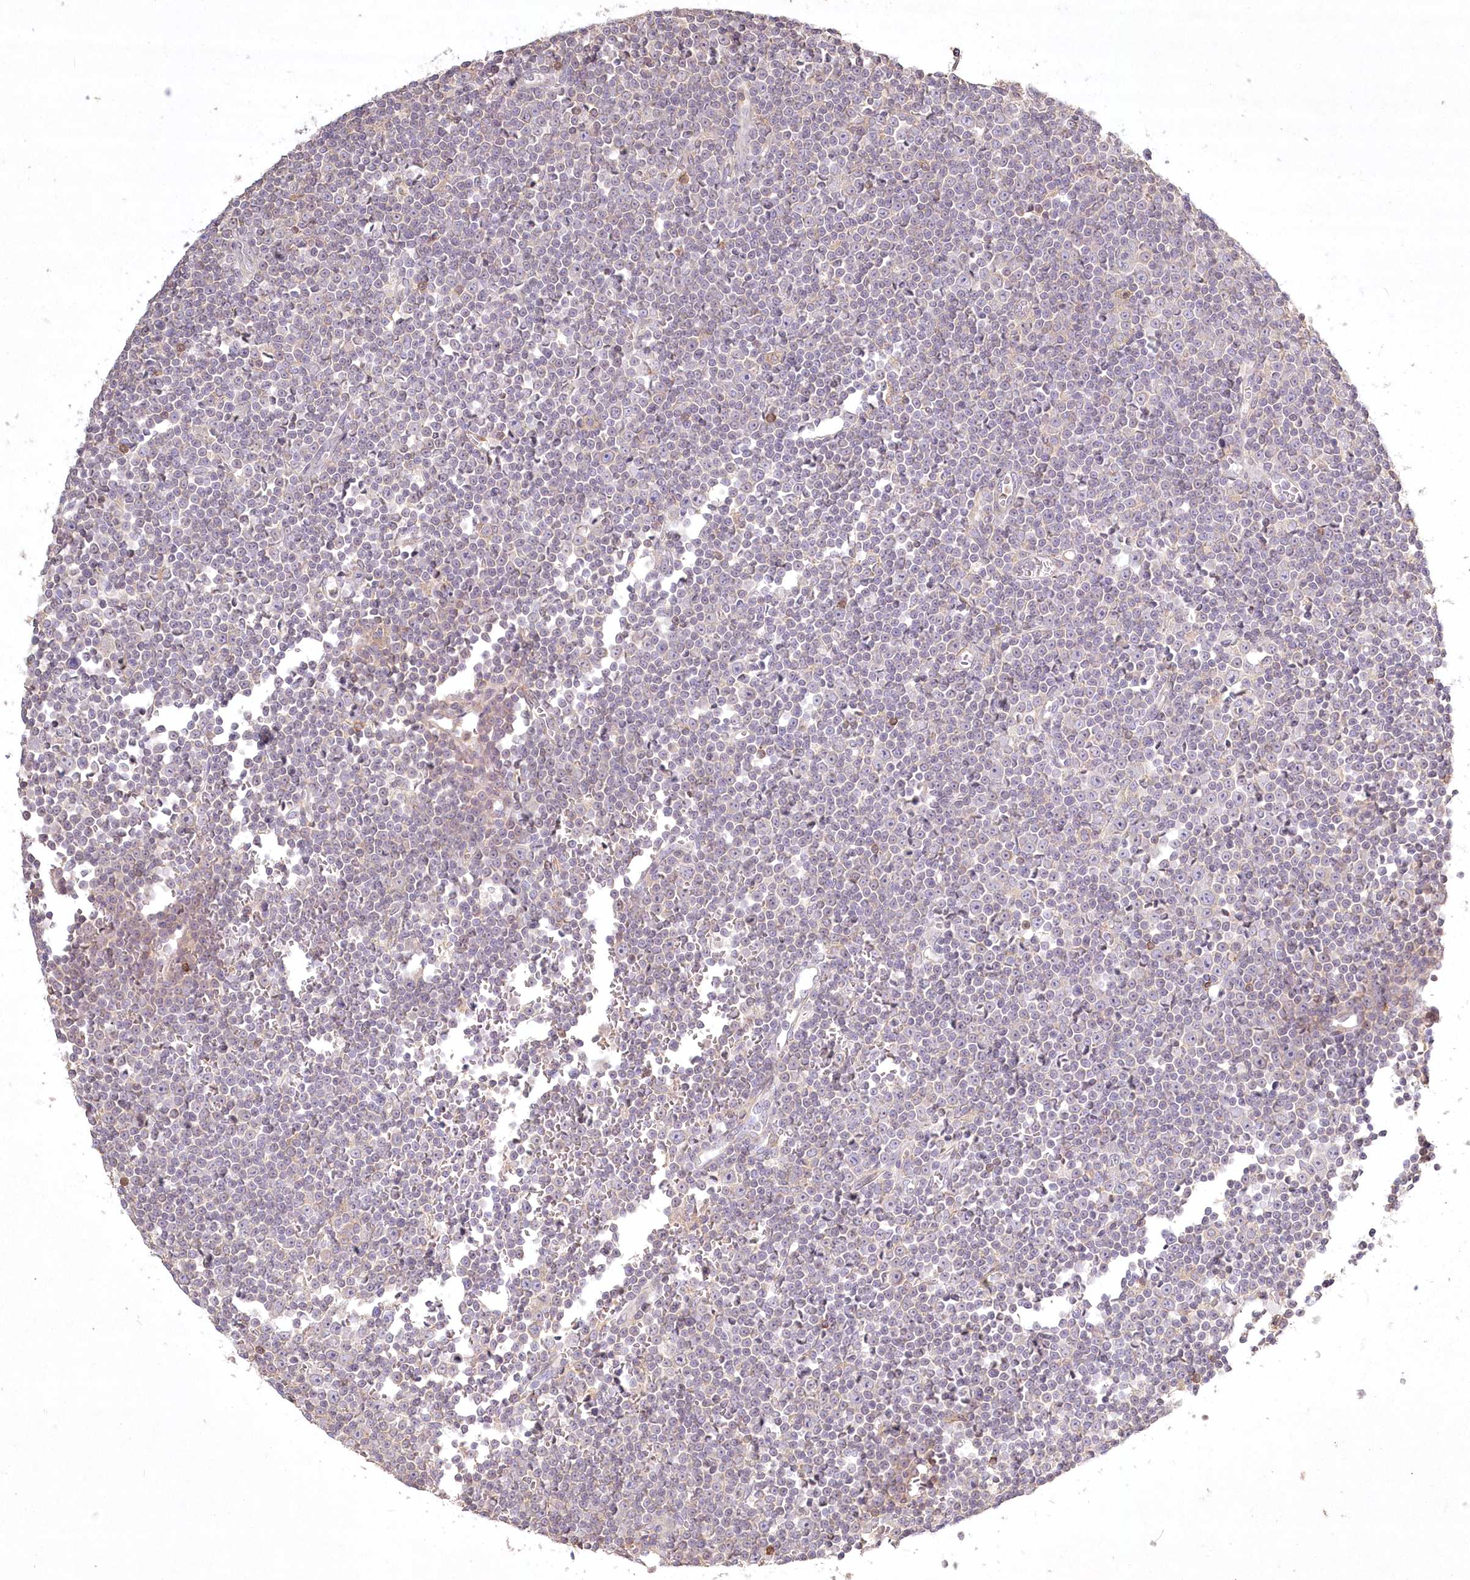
{"staining": {"intensity": "negative", "quantity": "none", "location": "none"}, "tissue": "lymphoma", "cell_type": "Tumor cells", "image_type": "cancer", "snomed": [{"axis": "morphology", "description": "Malignant lymphoma, non-Hodgkin's type, Low grade"}, {"axis": "topography", "description": "Lymph node"}], "caption": "High power microscopy micrograph of an IHC photomicrograph of low-grade malignant lymphoma, non-Hodgkin's type, revealing no significant staining in tumor cells.", "gene": "INPP4B", "patient": {"sex": "female", "age": 67}}